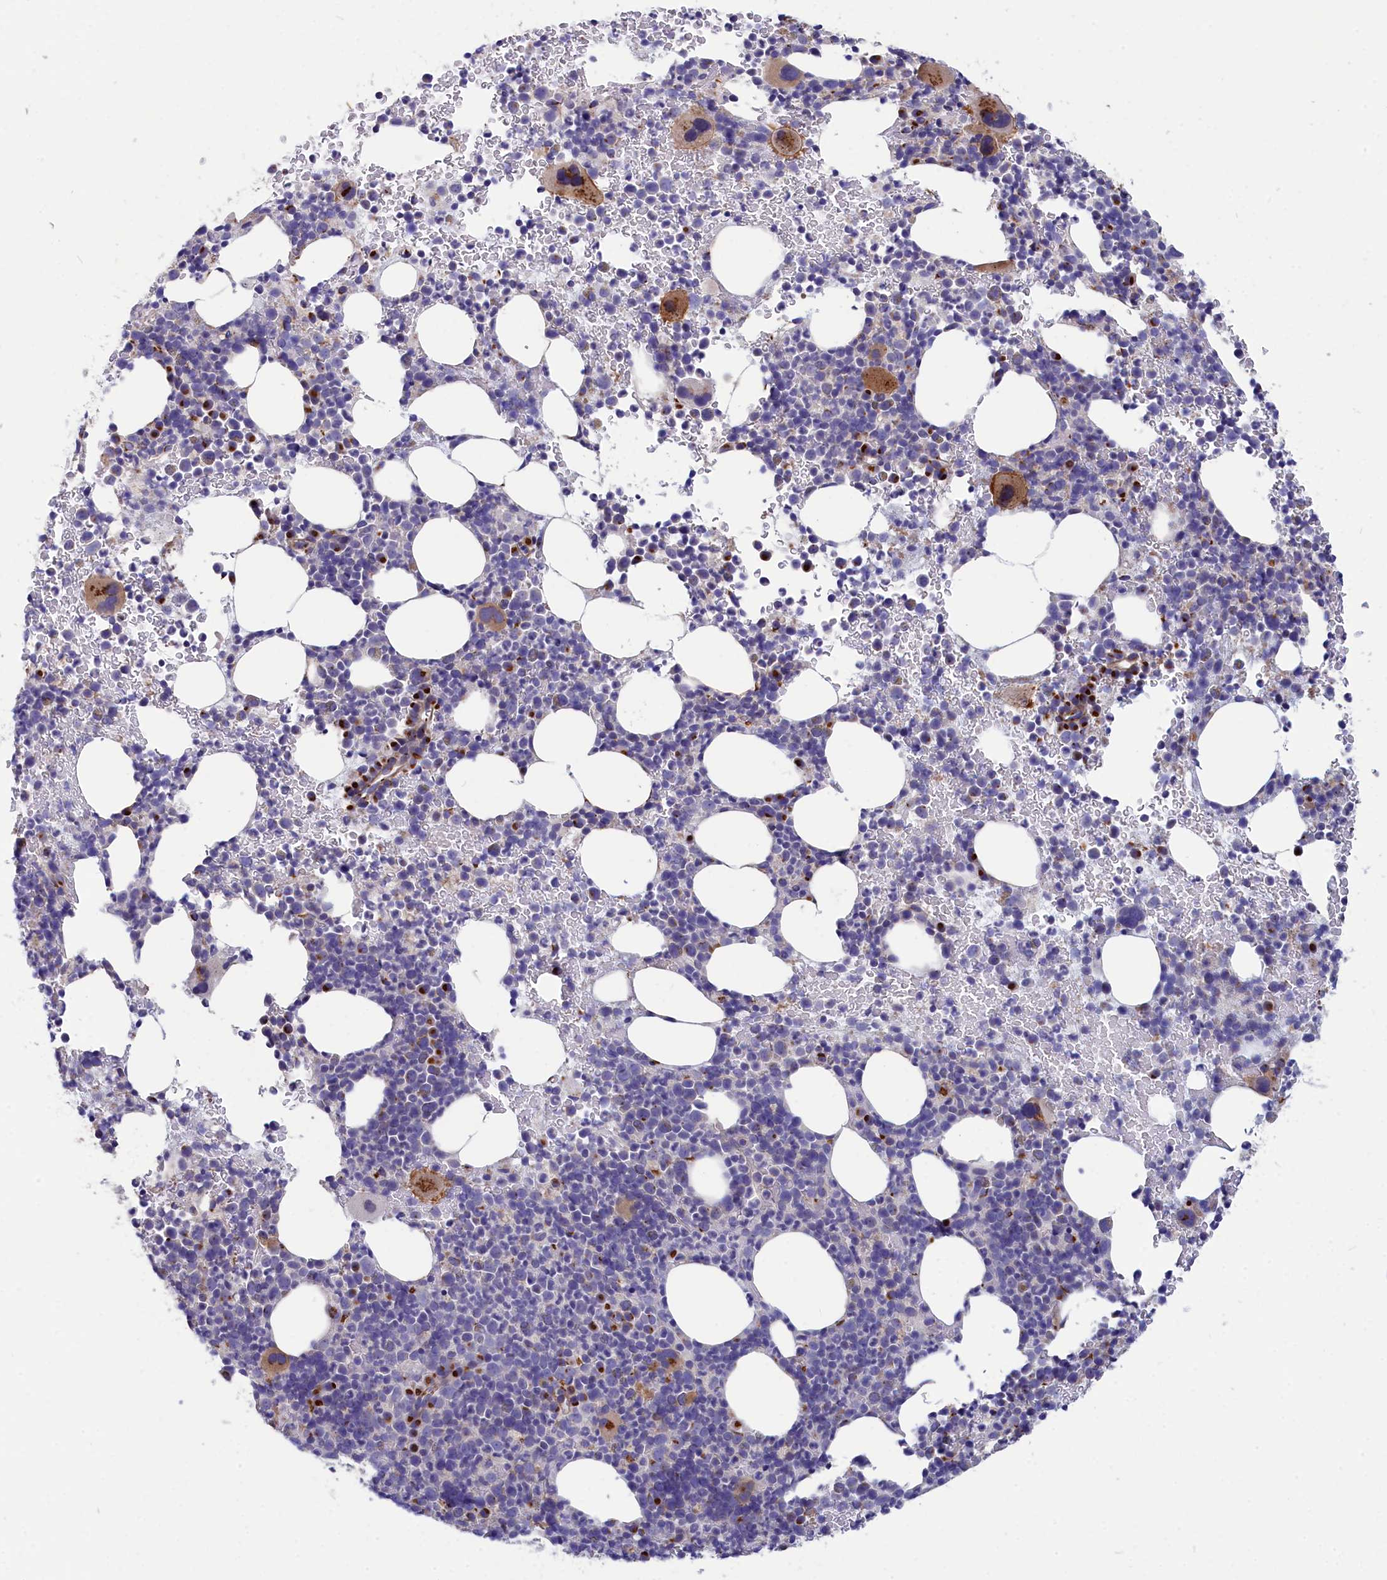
{"staining": {"intensity": "strong", "quantity": "<25%", "location": "cytoplasmic/membranous"}, "tissue": "bone marrow", "cell_type": "Hematopoietic cells", "image_type": "normal", "snomed": [{"axis": "morphology", "description": "Normal tissue, NOS"}, {"axis": "topography", "description": "Bone marrow"}], "caption": "Normal bone marrow was stained to show a protein in brown. There is medium levels of strong cytoplasmic/membranous staining in about <25% of hematopoietic cells. Immunohistochemistry stains the protein of interest in brown and the nuclei are stained blue.", "gene": "TUBGCP4", "patient": {"sex": "female", "age": 82}}